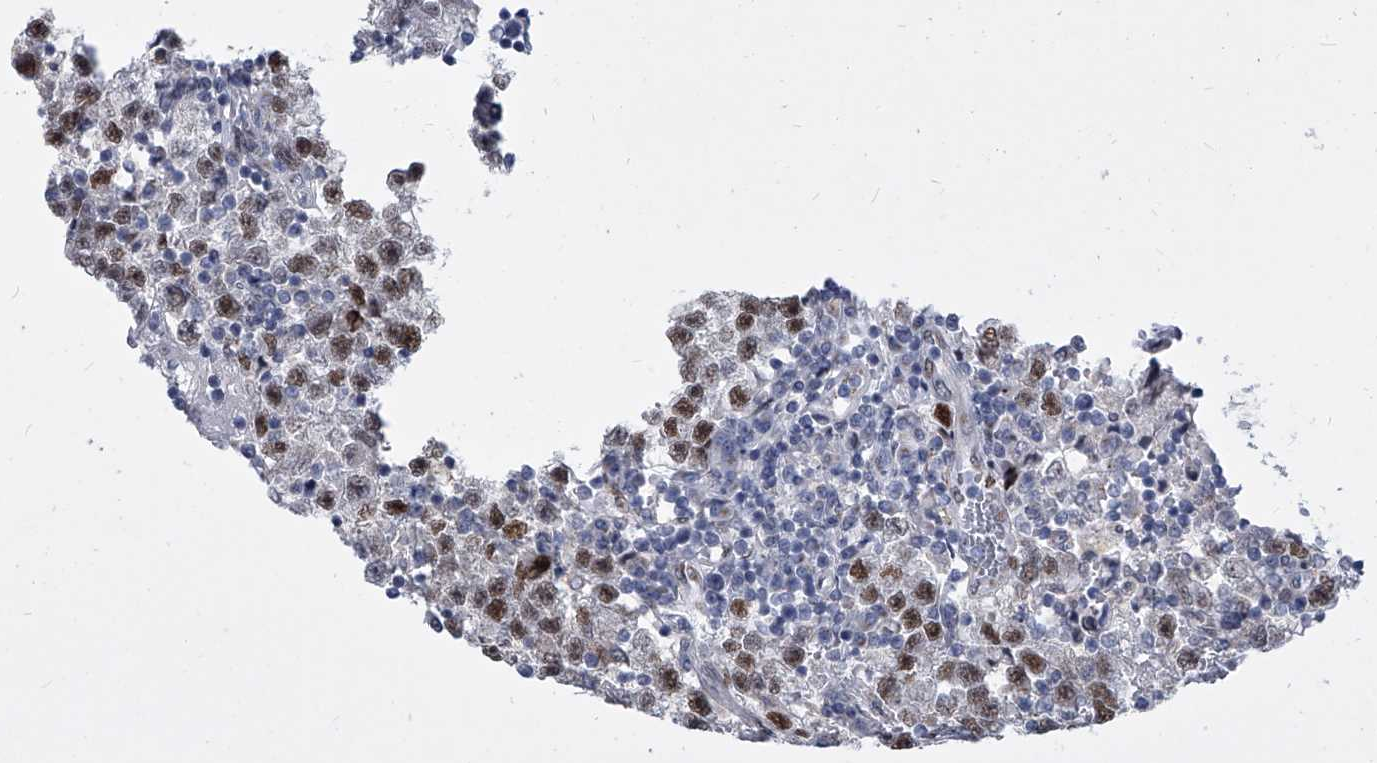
{"staining": {"intensity": "moderate", "quantity": ">75%", "location": "nuclear"}, "tissue": "testis cancer", "cell_type": "Tumor cells", "image_type": "cancer", "snomed": [{"axis": "morphology", "description": "Seminoma, NOS"}, {"axis": "topography", "description": "Testis"}], "caption": "Approximately >75% of tumor cells in human seminoma (testis) display moderate nuclear protein staining as visualized by brown immunohistochemical staining.", "gene": "EVA1C", "patient": {"sex": "male", "age": 22}}